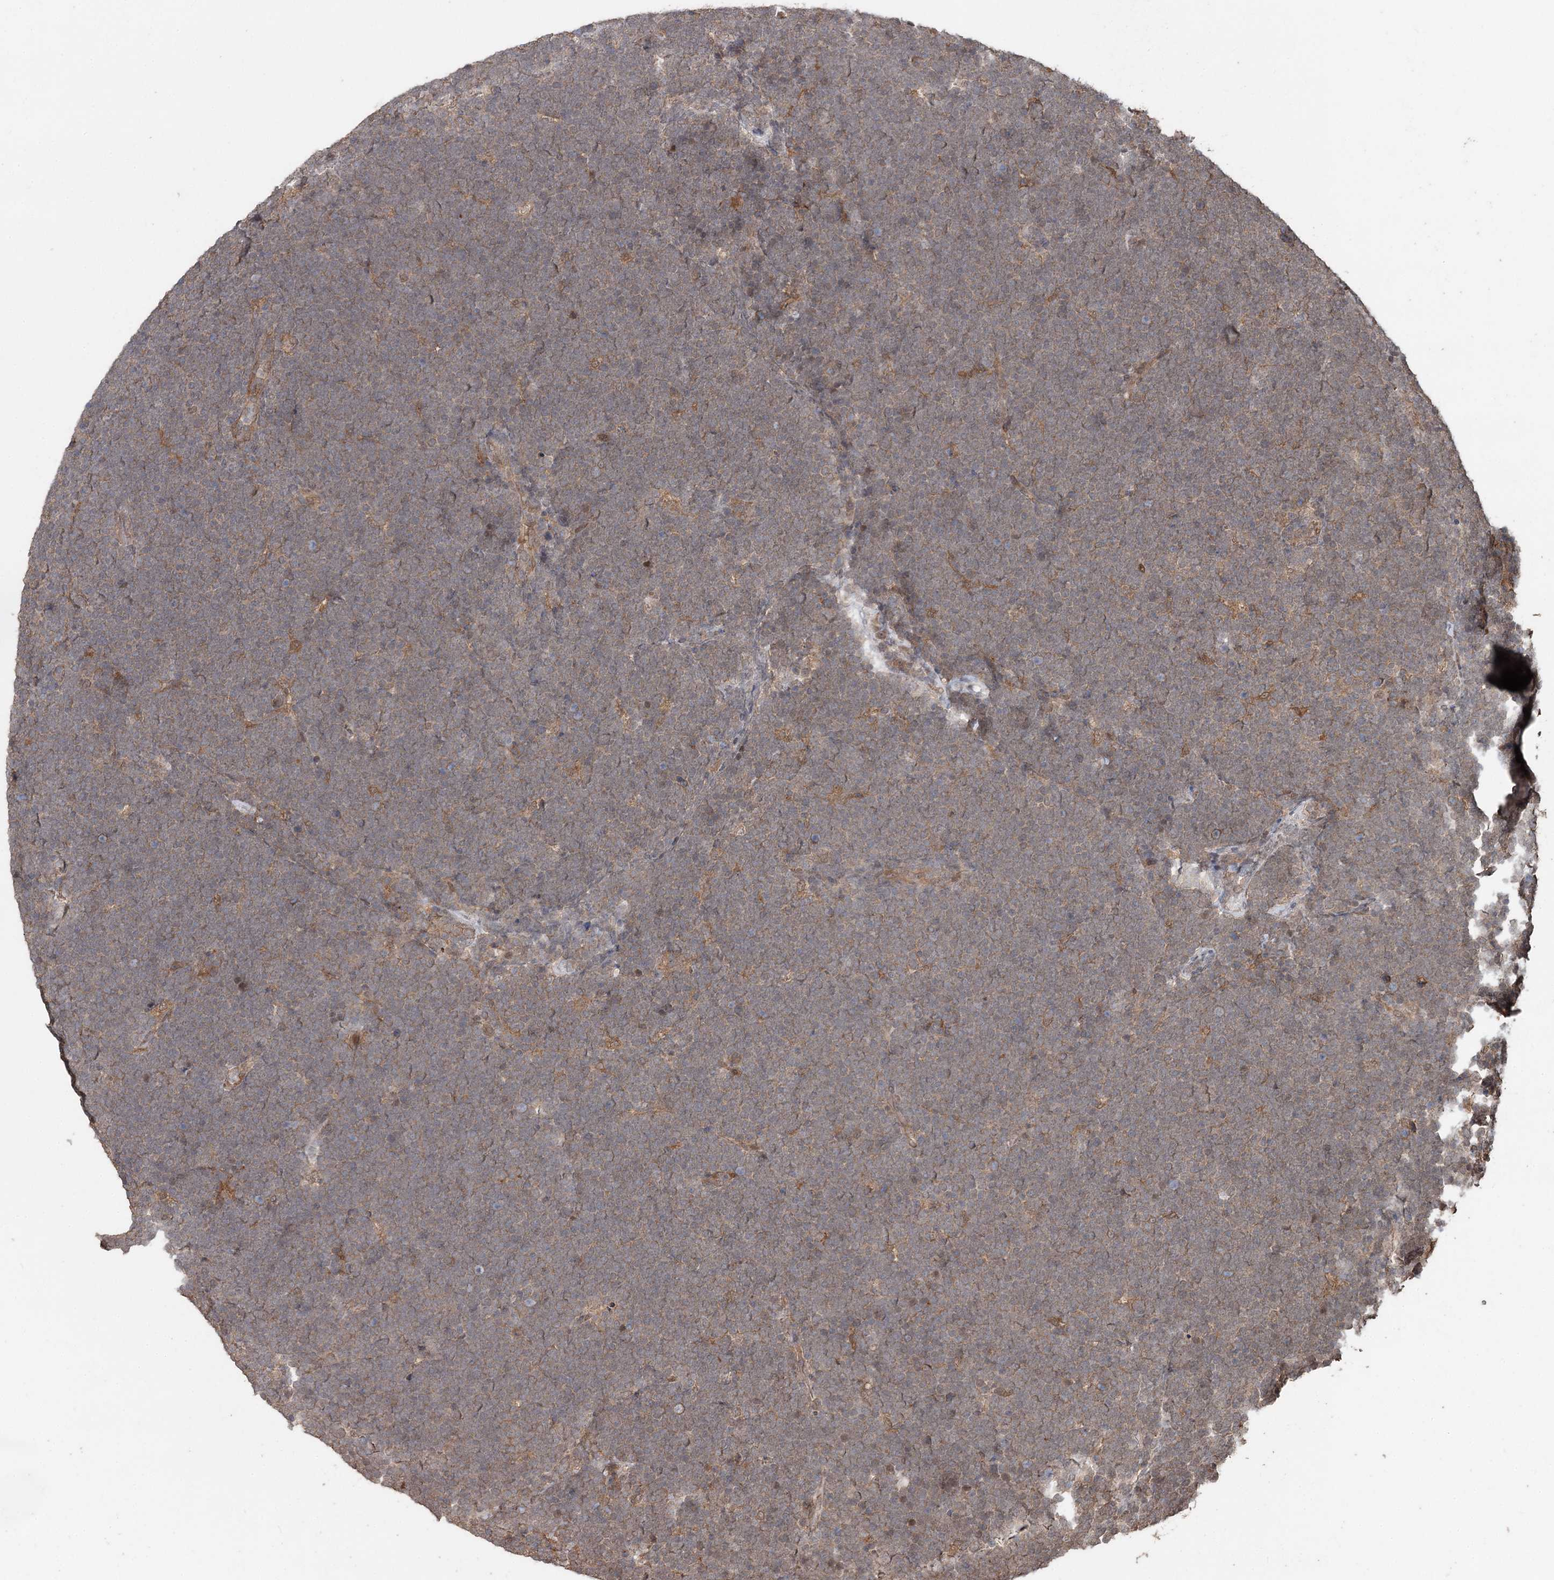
{"staining": {"intensity": "weak", "quantity": "25%-75%", "location": "cytoplasmic/membranous"}, "tissue": "lymphoma", "cell_type": "Tumor cells", "image_type": "cancer", "snomed": [{"axis": "morphology", "description": "Malignant lymphoma, non-Hodgkin's type, High grade"}, {"axis": "topography", "description": "Lymph node"}], "caption": "Human high-grade malignant lymphoma, non-Hodgkin's type stained for a protein (brown) reveals weak cytoplasmic/membranous positive positivity in about 25%-75% of tumor cells.", "gene": "FBXO7", "patient": {"sex": "male", "age": 13}}